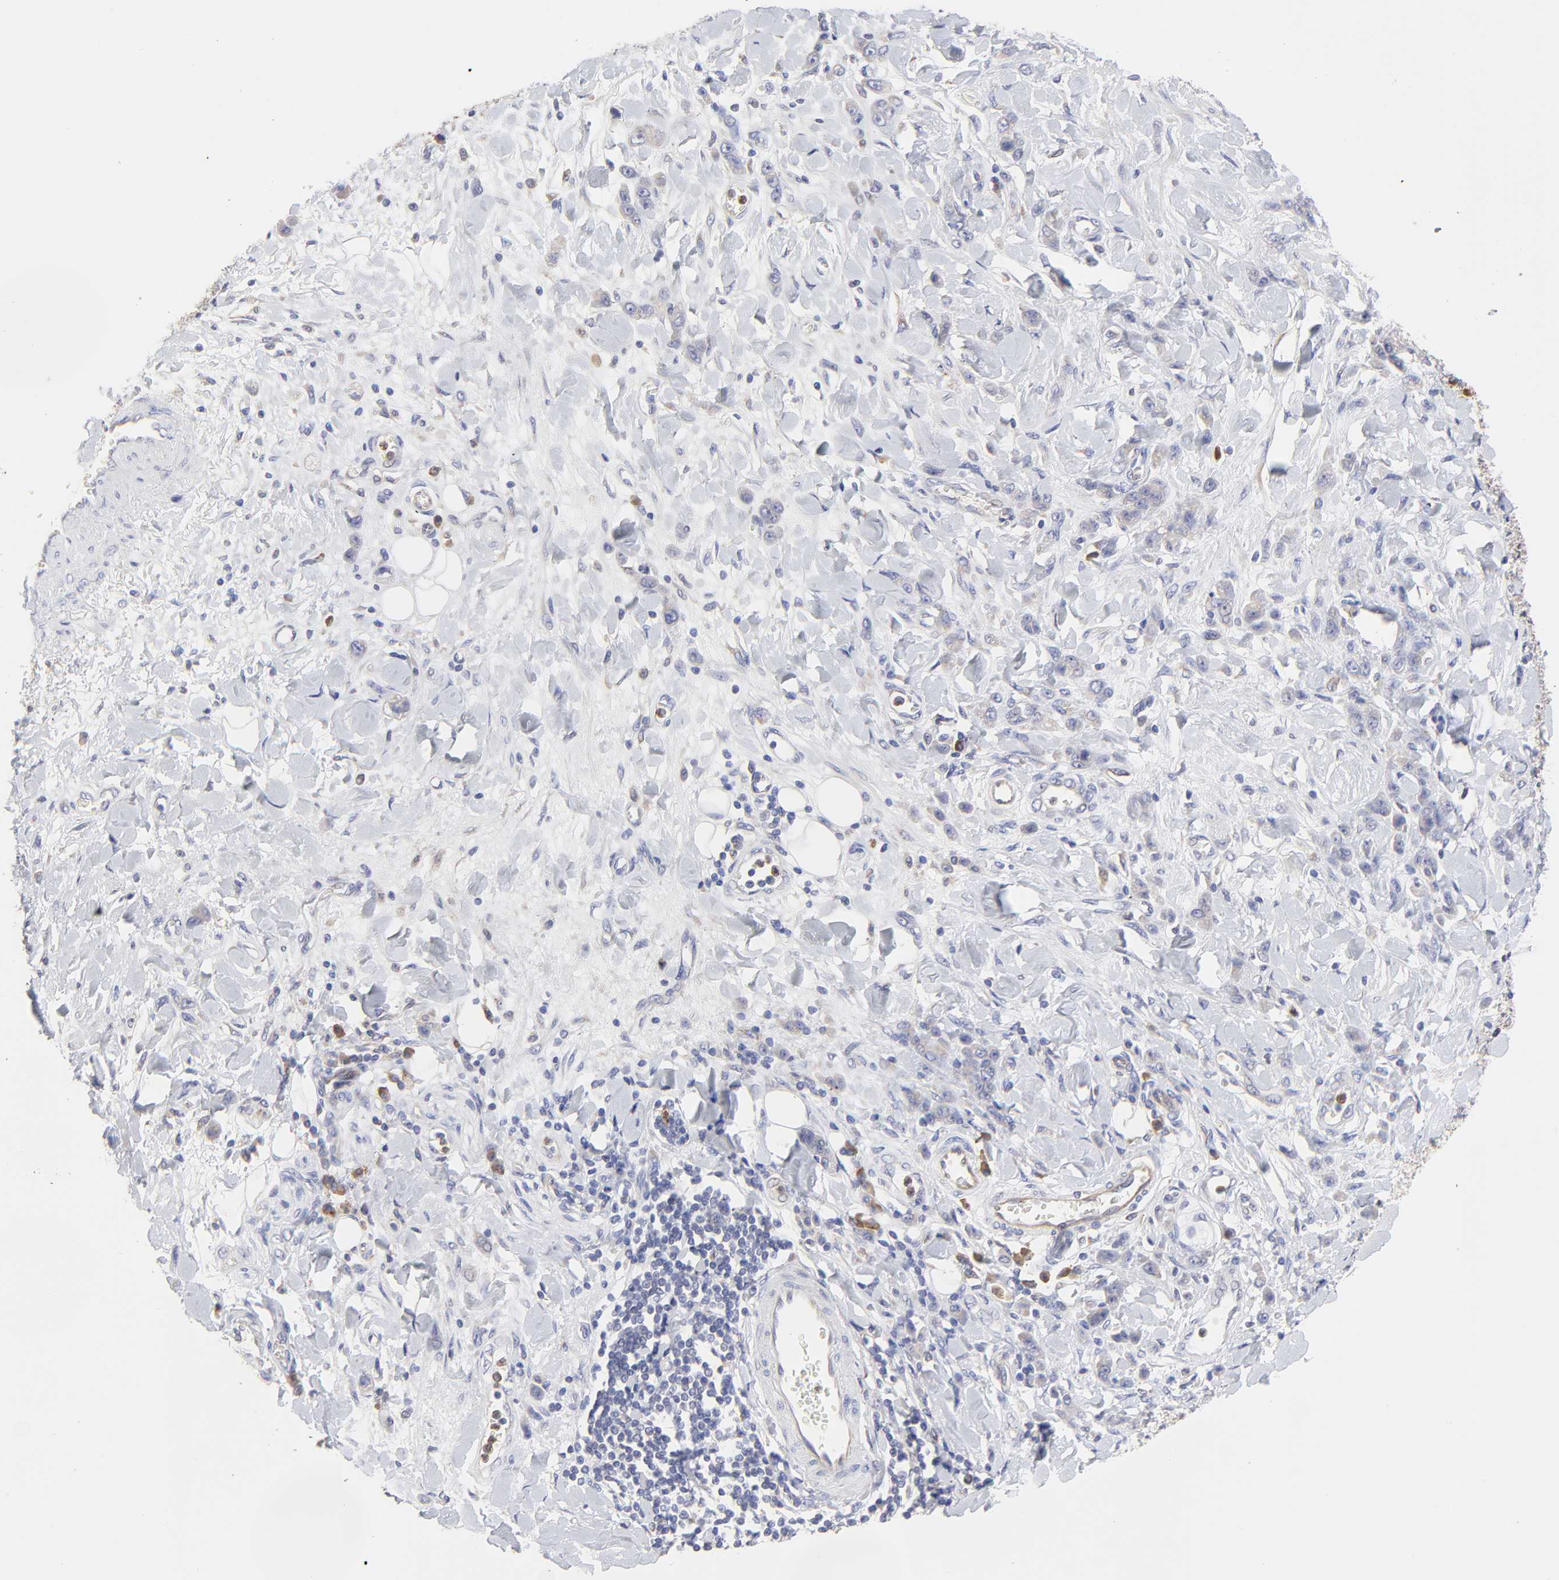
{"staining": {"intensity": "weak", "quantity": "<25%", "location": "cytoplasmic/membranous"}, "tissue": "stomach cancer", "cell_type": "Tumor cells", "image_type": "cancer", "snomed": [{"axis": "morphology", "description": "Normal tissue, NOS"}, {"axis": "morphology", "description": "Adenocarcinoma, NOS"}, {"axis": "topography", "description": "Stomach"}], "caption": "A high-resolution image shows immunohistochemistry staining of stomach cancer (adenocarcinoma), which displays no significant positivity in tumor cells.", "gene": "MOSPD2", "patient": {"sex": "male", "age": 82}}